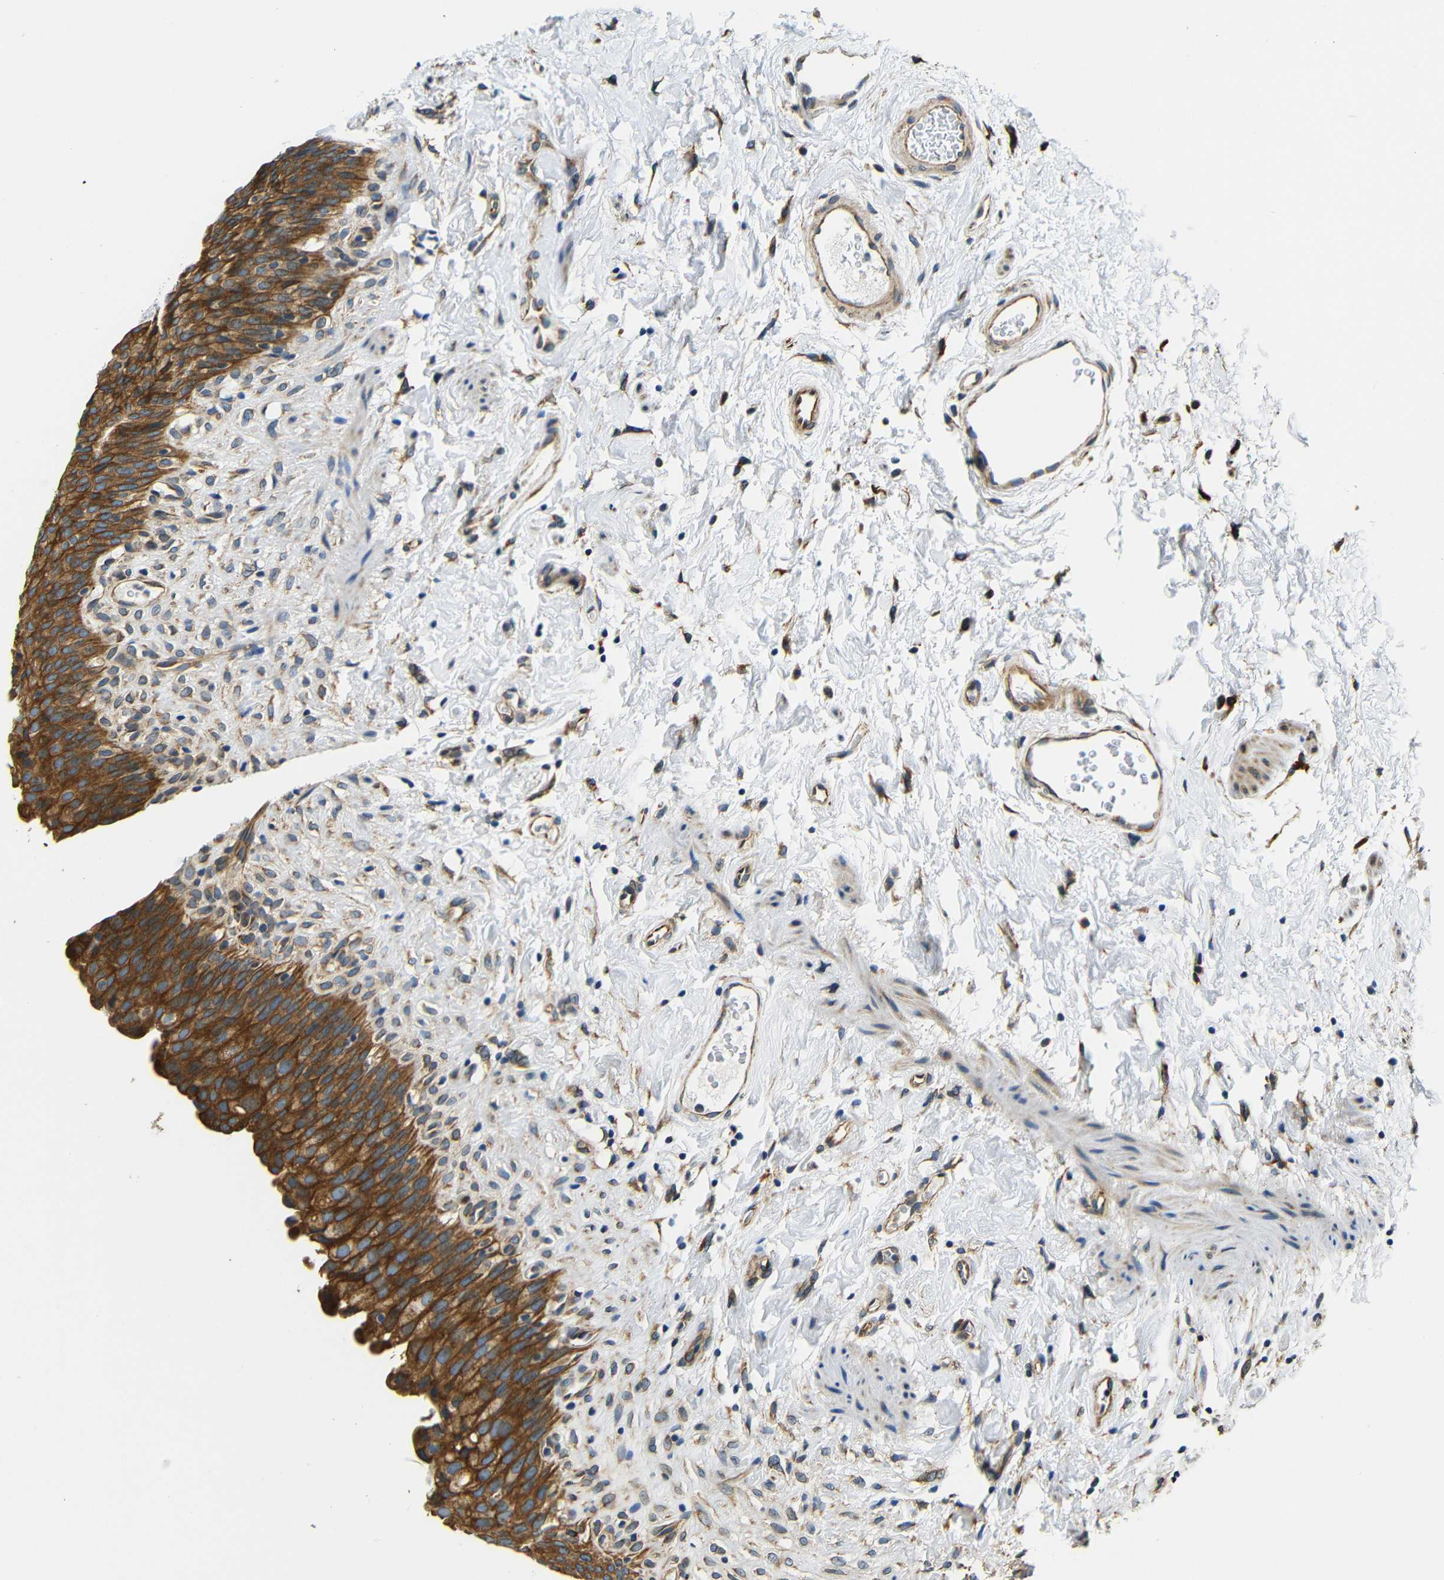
{"staining": {"intensity": "strong", "quantity": ">75%", "location": "cytoplasmic/membranous"}, "tissue": "urinary bladder", "cell_type": "Urothelial cells", "image_type": "normal", "snomed": [{"axis": "morphology", "description": "Normal tissue, NOS"}, {"axis": "topography", "description": "Urinary bladder"}], "caption": "A high-resolution micrograph shows immunohistochemistry staining of benign urinary bladder, which displays strong cytoplasmic/membranous staining in about >75% of urothelial cells. The protein is shown in brown color, while the nuclei are stained blue.", "gene": "VAPB", "patient": {"sex": "female", "age": 79}}